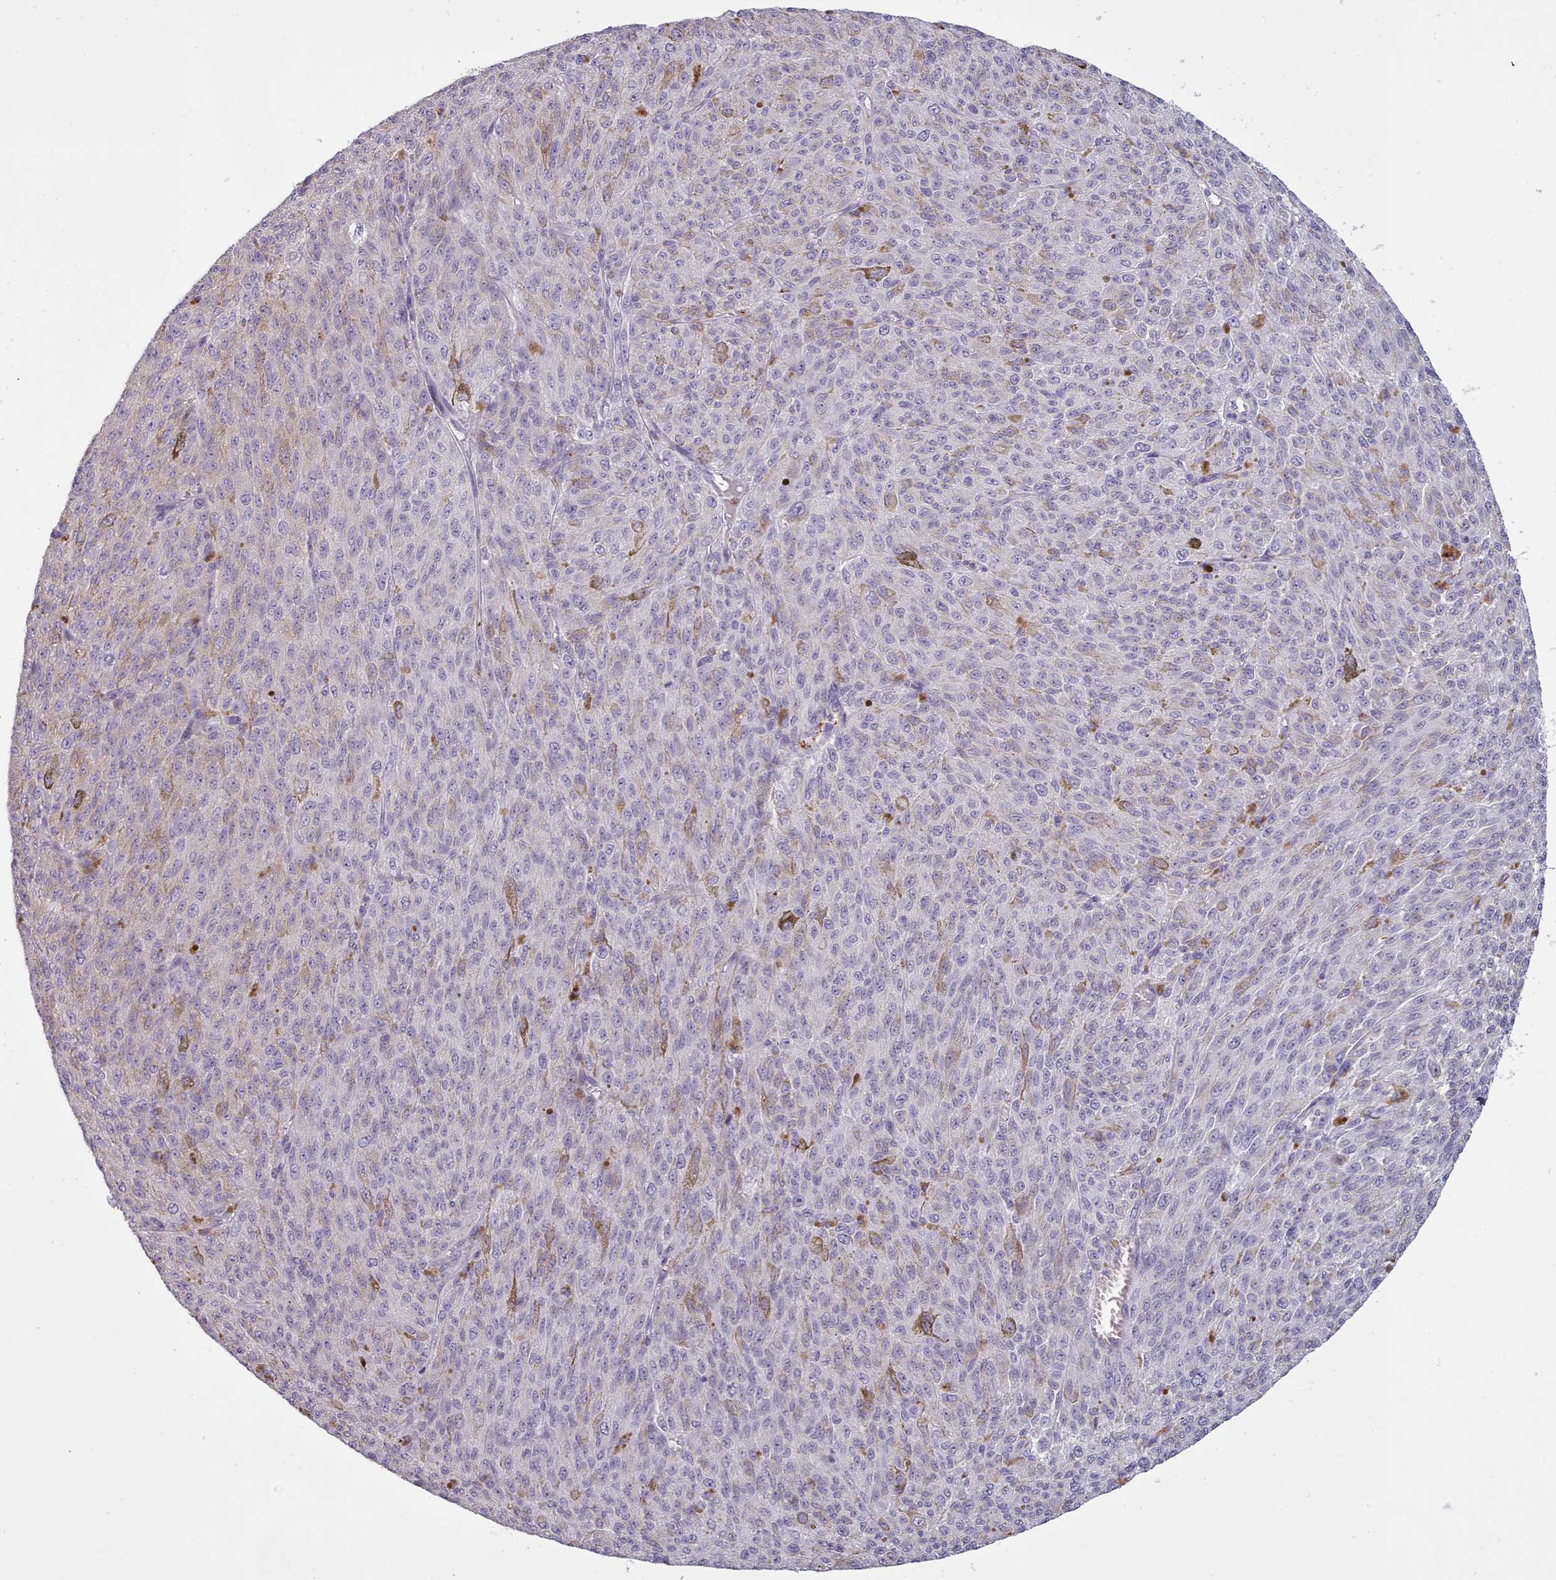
{"staining": {"intensity": "weak", "quantity": "<25%", "location": "cytoplasmic/membranous"}, "tissue": "melanoma", "cell_type": "Tumor cells", "image_type": "cancer", "snomed": [{"axis": "morphology", "description": "Malignant melanoma, NOS"}, {"axis": "topography", "description": "Skin"}], "caption": "Immunohistochemistry (IHC) micrograph of neoplastic tissue: human melanoma stained with DAB (3,3'-diaminobenzidine) displays no significant protein positivity in tumor cells.", "gene": "NDST2", "patient": {"sex": "female", "age": 52}}